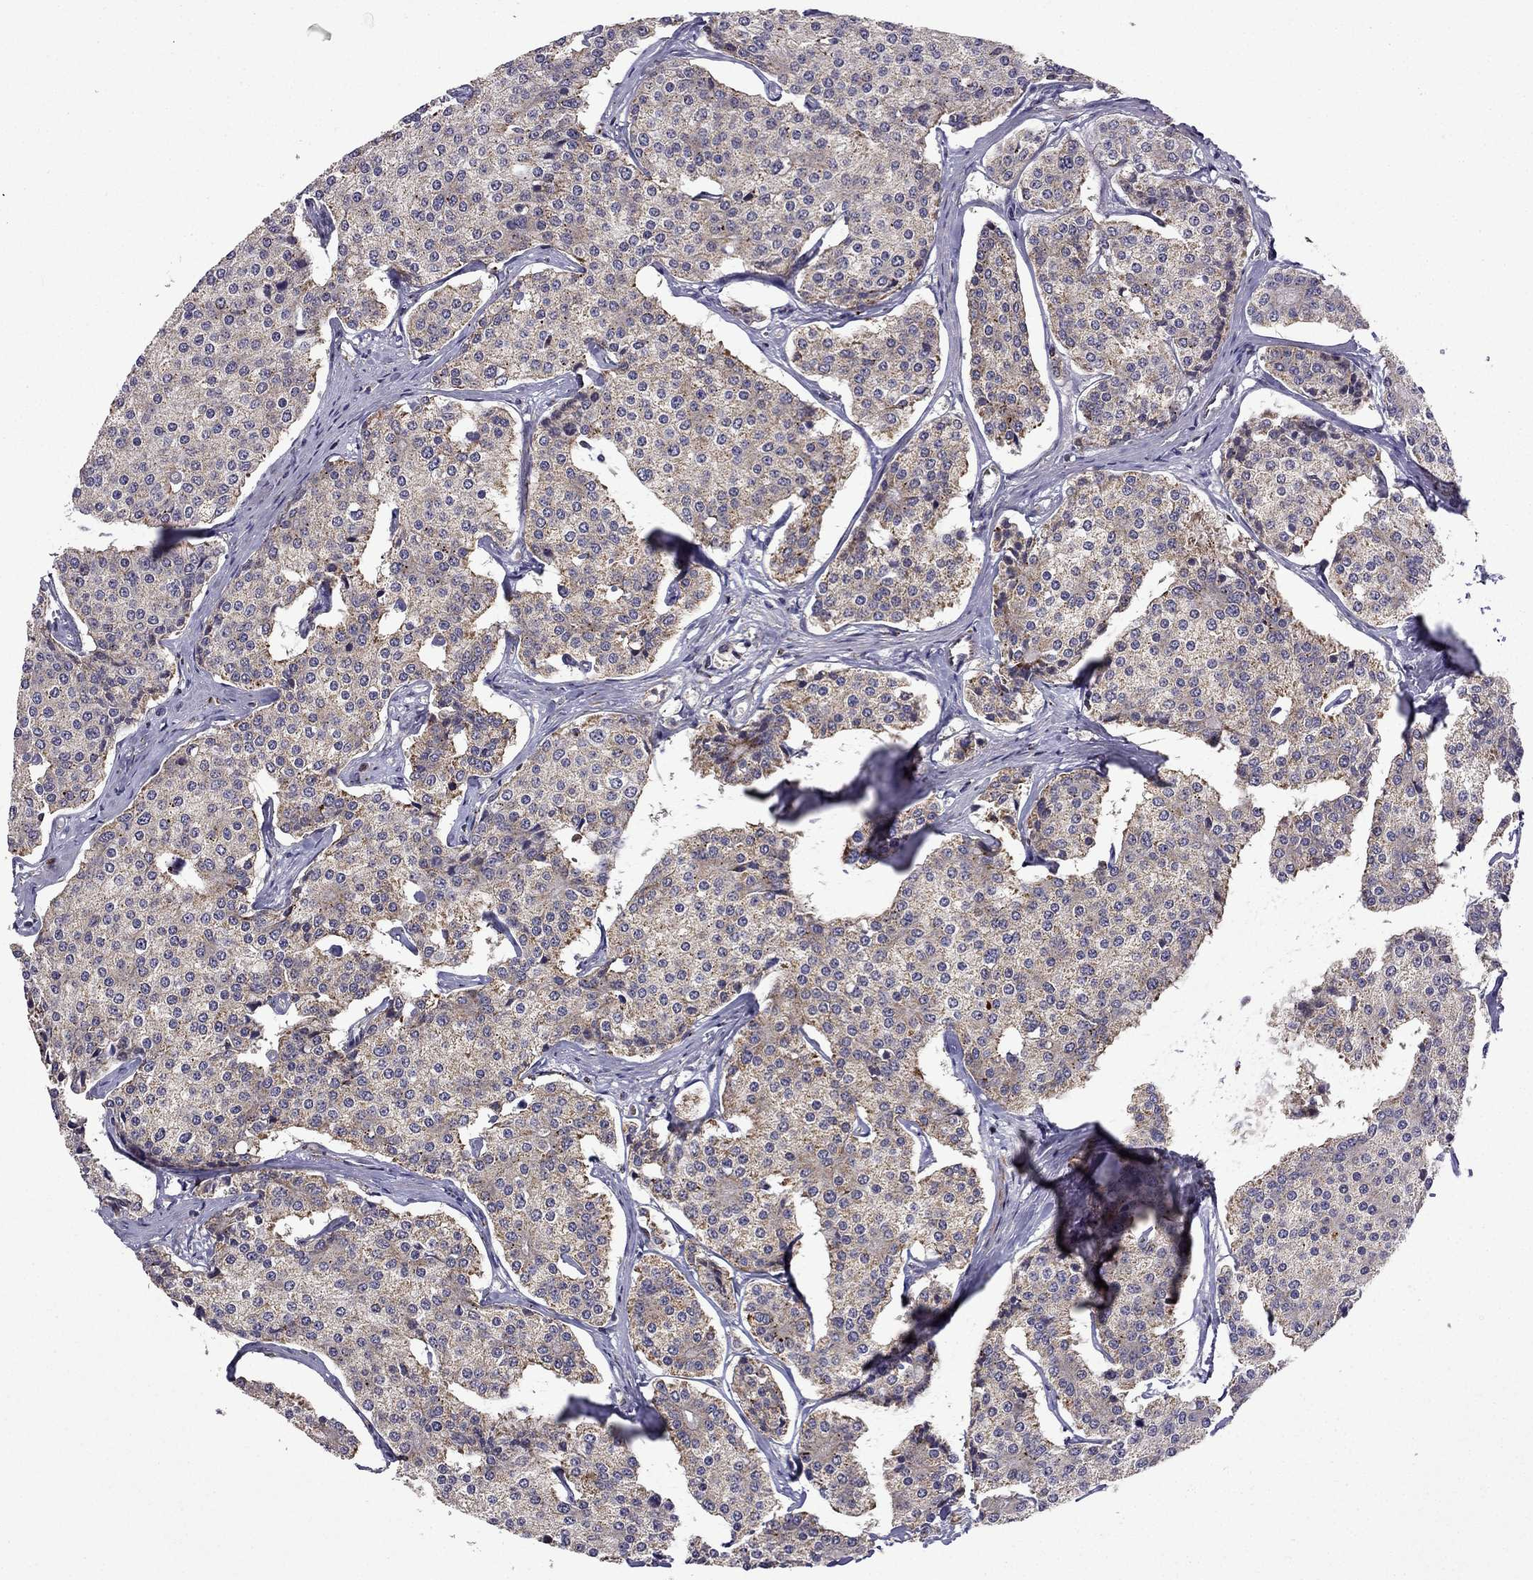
{"staining": {"intensity": "weak", "quantity": "<25%", "location": "cytoplasmic/membranous"}, "tissue": "carcinoid", "cell_type": "Tumor cells", "image_type": "cancer", "snomed": [{"axis": "morphology", "description": "Carcinoid, malignant, NOS"}, {"axis": "topography", "description": "Small intestine"}], "caption": "Immunohistochemistry (IHC) image of neoplastic tissue: human carcinoid stained with DAB (3,3'-diaminobenzidine) displays no significant protein expression in tumor cells. The staining is performed using DAB (3,3'-diaminobenzidine) brown chromogen with nuclei counter-stained in using hematoxylin.", "gene": "TAB2", "patient": {"sex": "female", "age": 65}}